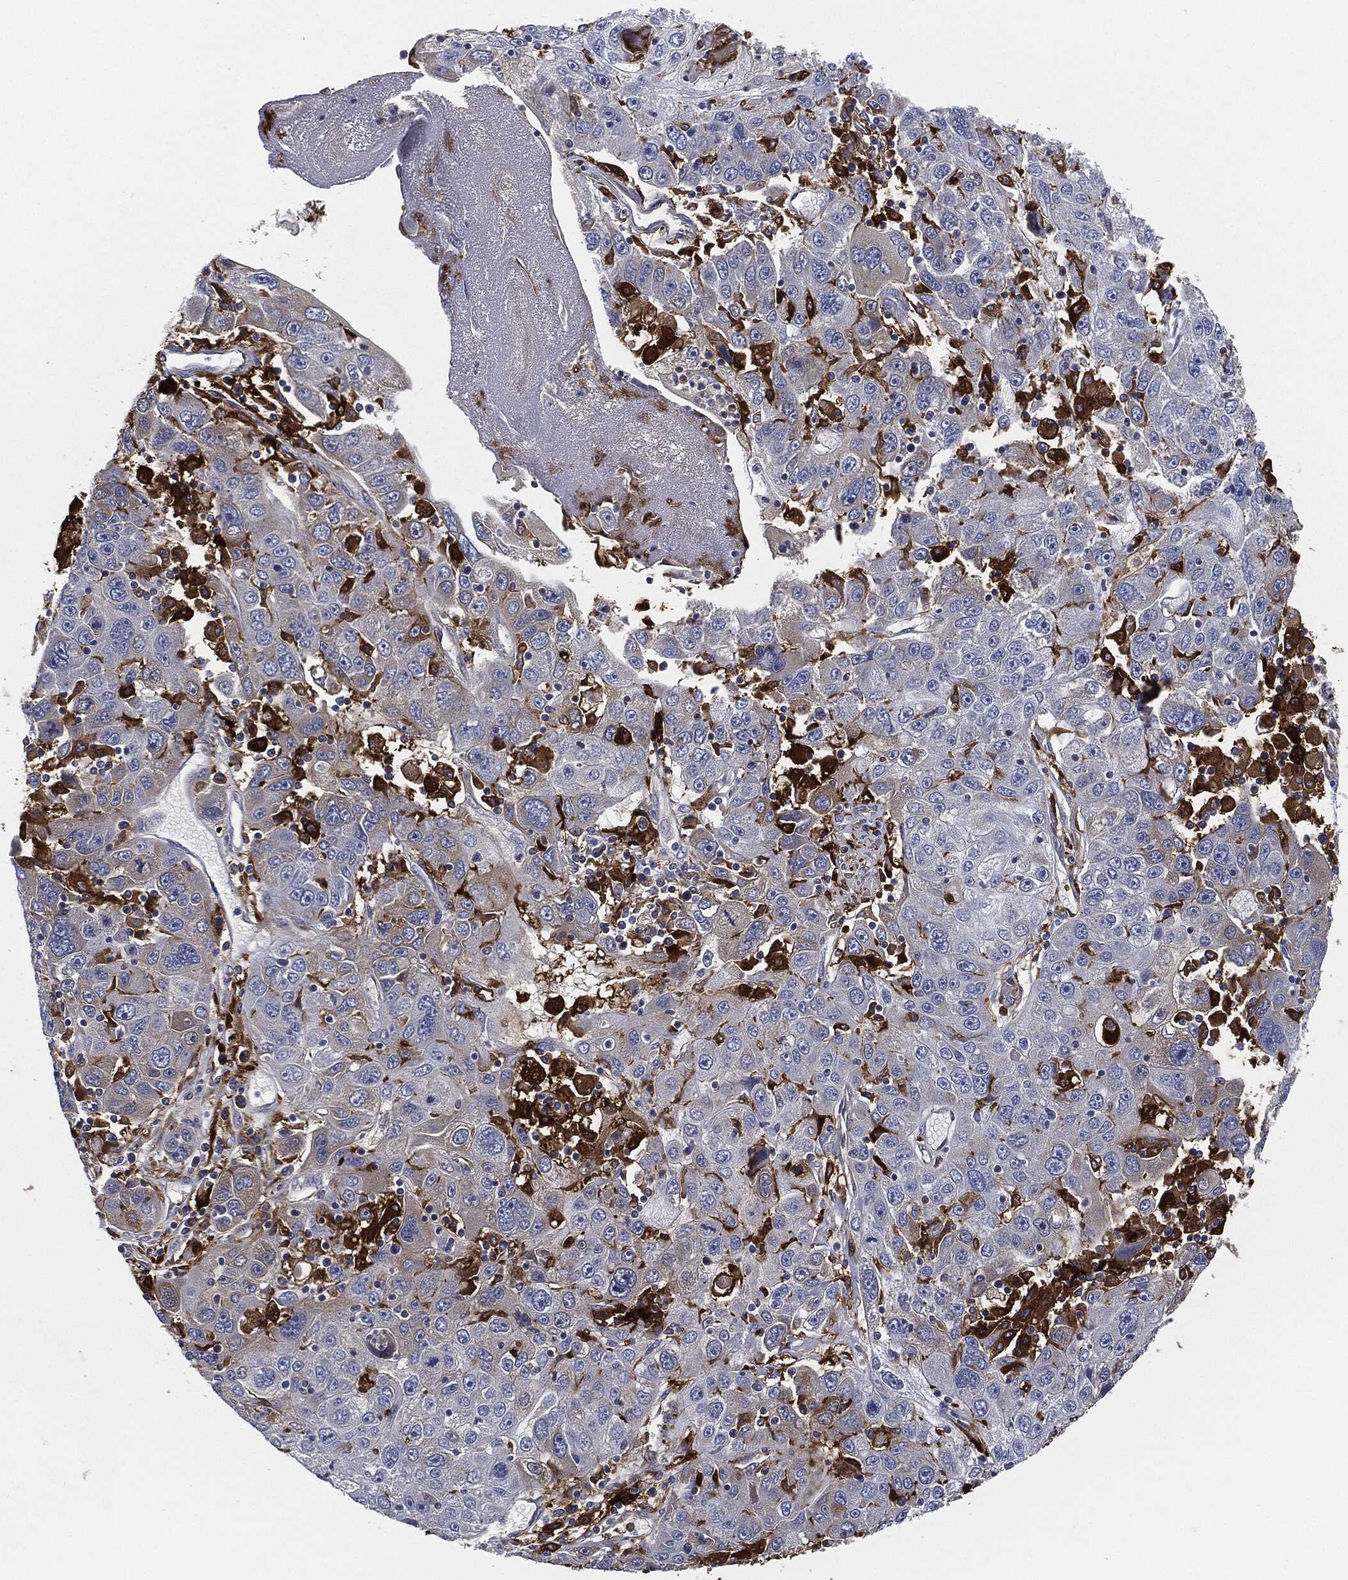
{"staining": {"intensity": "negative", "quantity": "none", "location": "none"}, "tissue": "stomach cancer", "cell_type": "Tumor cells", "image_type": "cancer", "snomed": [{"axis": "morphology", "description": "Adenocarcinoma, NOS"}, {"axis": "topography", "description": "Stomach"}], "caption": "High power microscopy image of an immunohistochemistry (IHC) image of stomach adenocarcinoma, revealing no significant expression in tumor cells.", "gene": "TMEM11", "patient": {"sex": "male", "age": 56}}